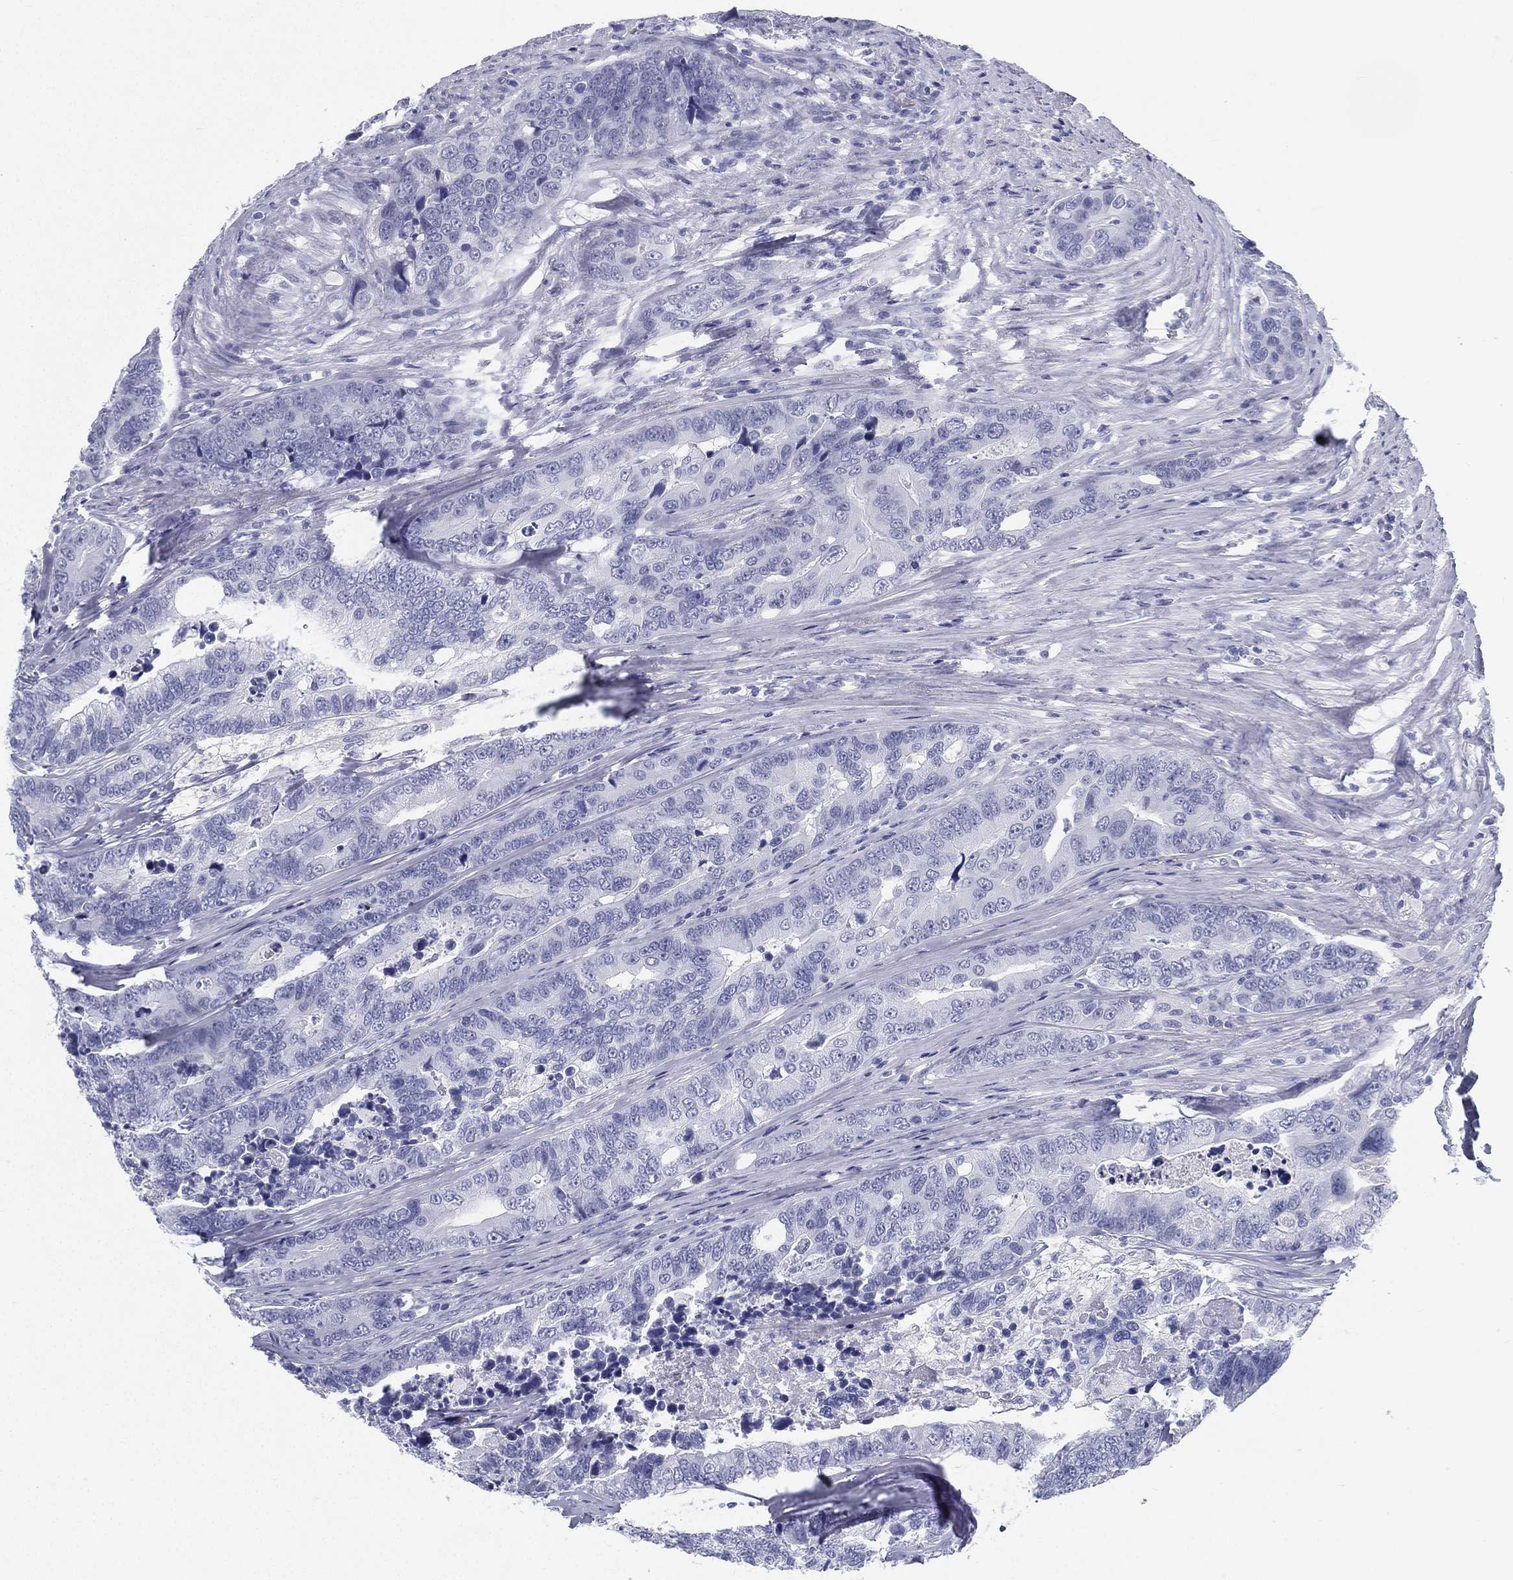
{"staining": {"intensity": "negative", "quantity": "none", "location": "none"}, "tissue": "colorectal cancer", "cell_type": "Tumor cells", "image_type": "cancer", "snomed": [{"axis": "morphology", "description": "Adenocarcinoma, NOS"}, {"axis": "topography", "description": "Colon"}], "caption": "An immunohistochemistry micrograph of colorectal cancer (adenocarcinoma) is shown. There is no staining in tumor cells of colorectal cancer (adenocarcinoma).", "gene": "ATP1B2", "patient": {"sex": "female", "age": 72}}